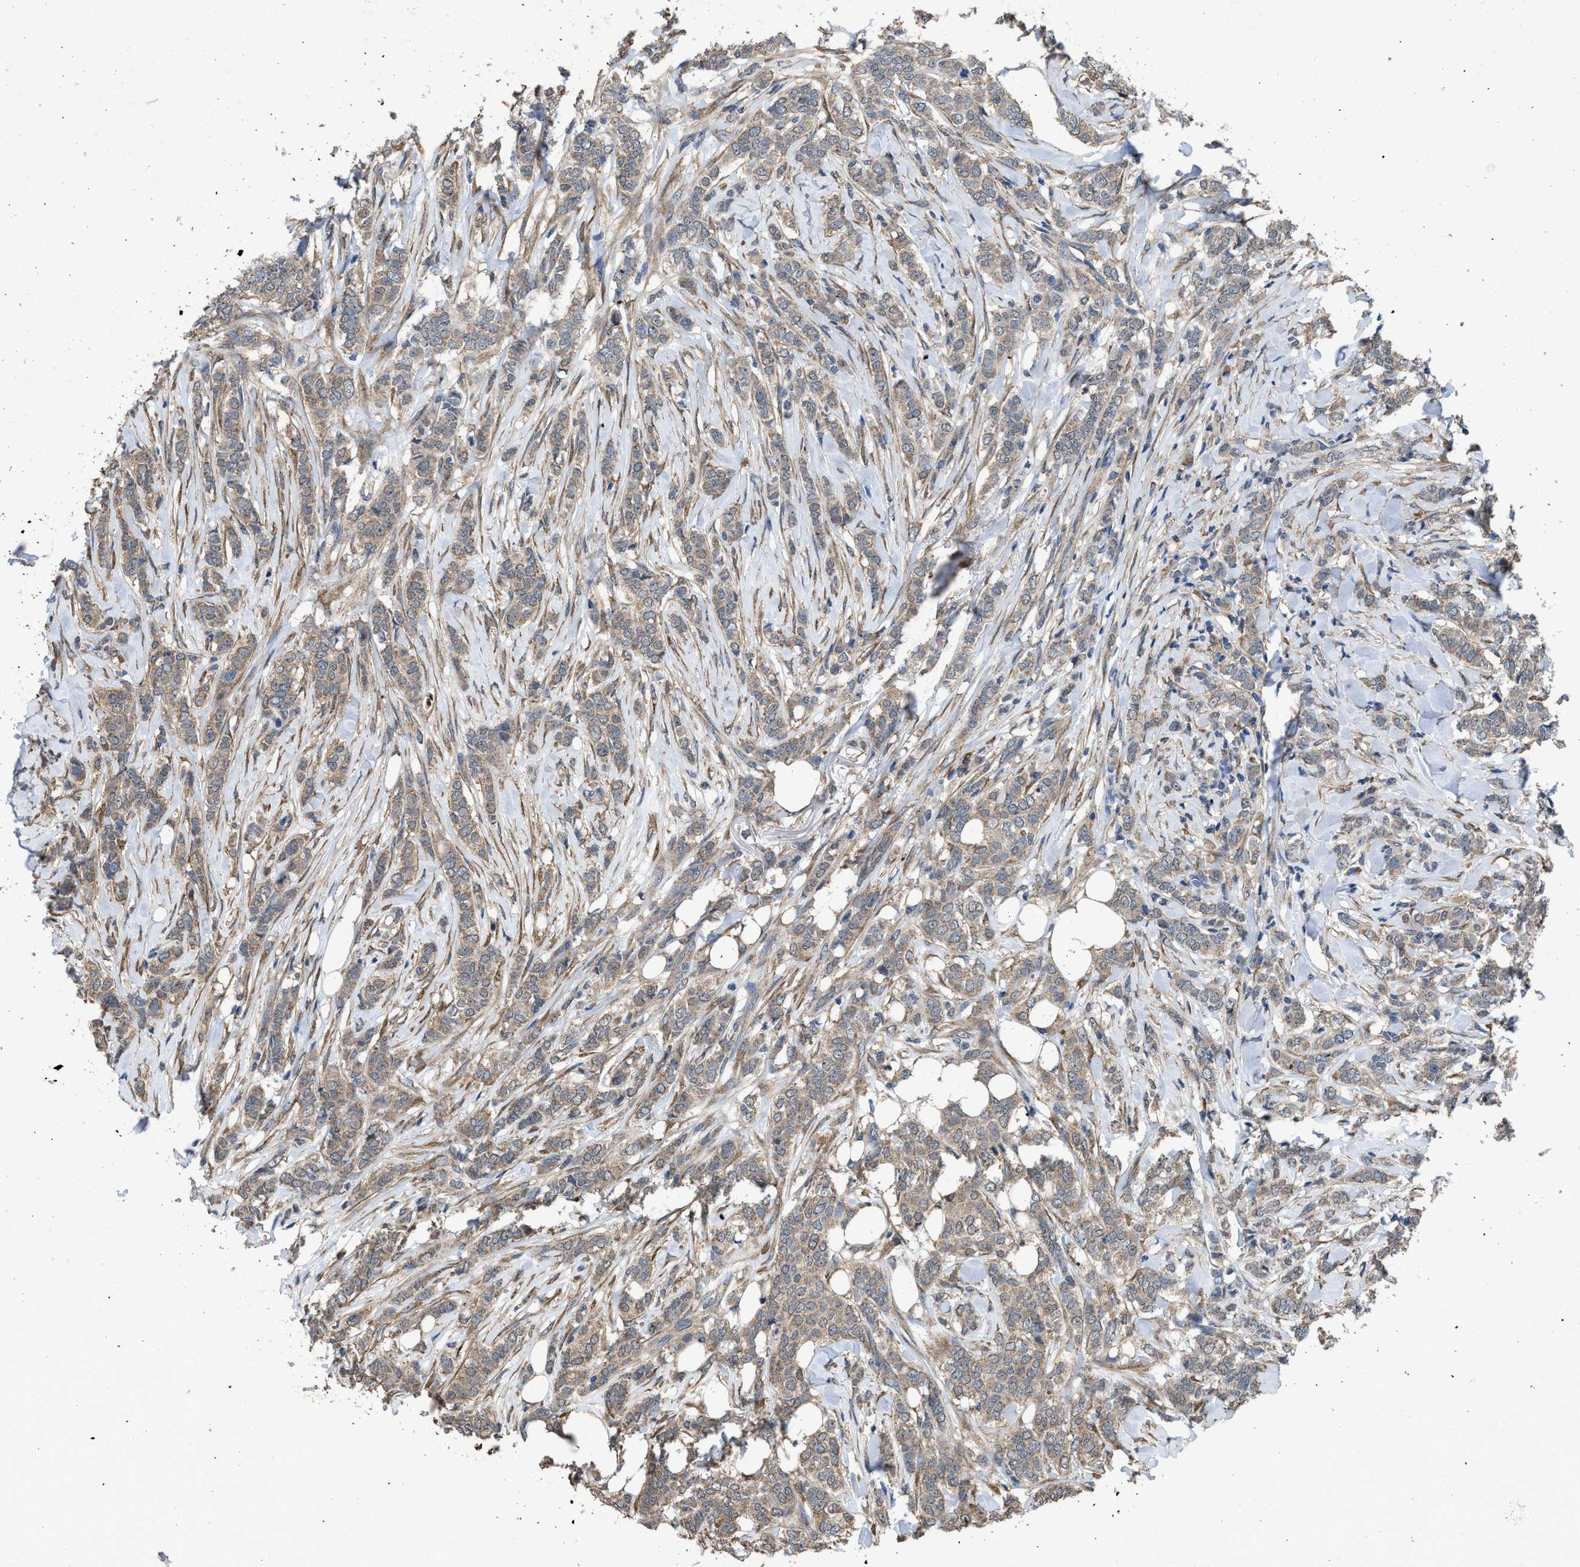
{"staining": {"intensity": "weak", "quantity": ">75%", "location": "cytoplasmic/membranous"}, "tissue": "breast cancer", "cell_type": "Tumor cells", "image_type": "cancer", "snomed": [{"axis": "morphology", "description": "Lobular carcinoma"}, {"axis": "topography", "description": "Skin"}, {"axis": "topography", "description": "Breast"}], "caption": "An immunohistochemistry image of neoplastic tissue is shown. Protein staining in brown highlights weak cytoplasmic/membranous positivity in breast cancer within tumor cells.", "gene": "ARL6", "patient": {"sex": "female", "age": 46}}